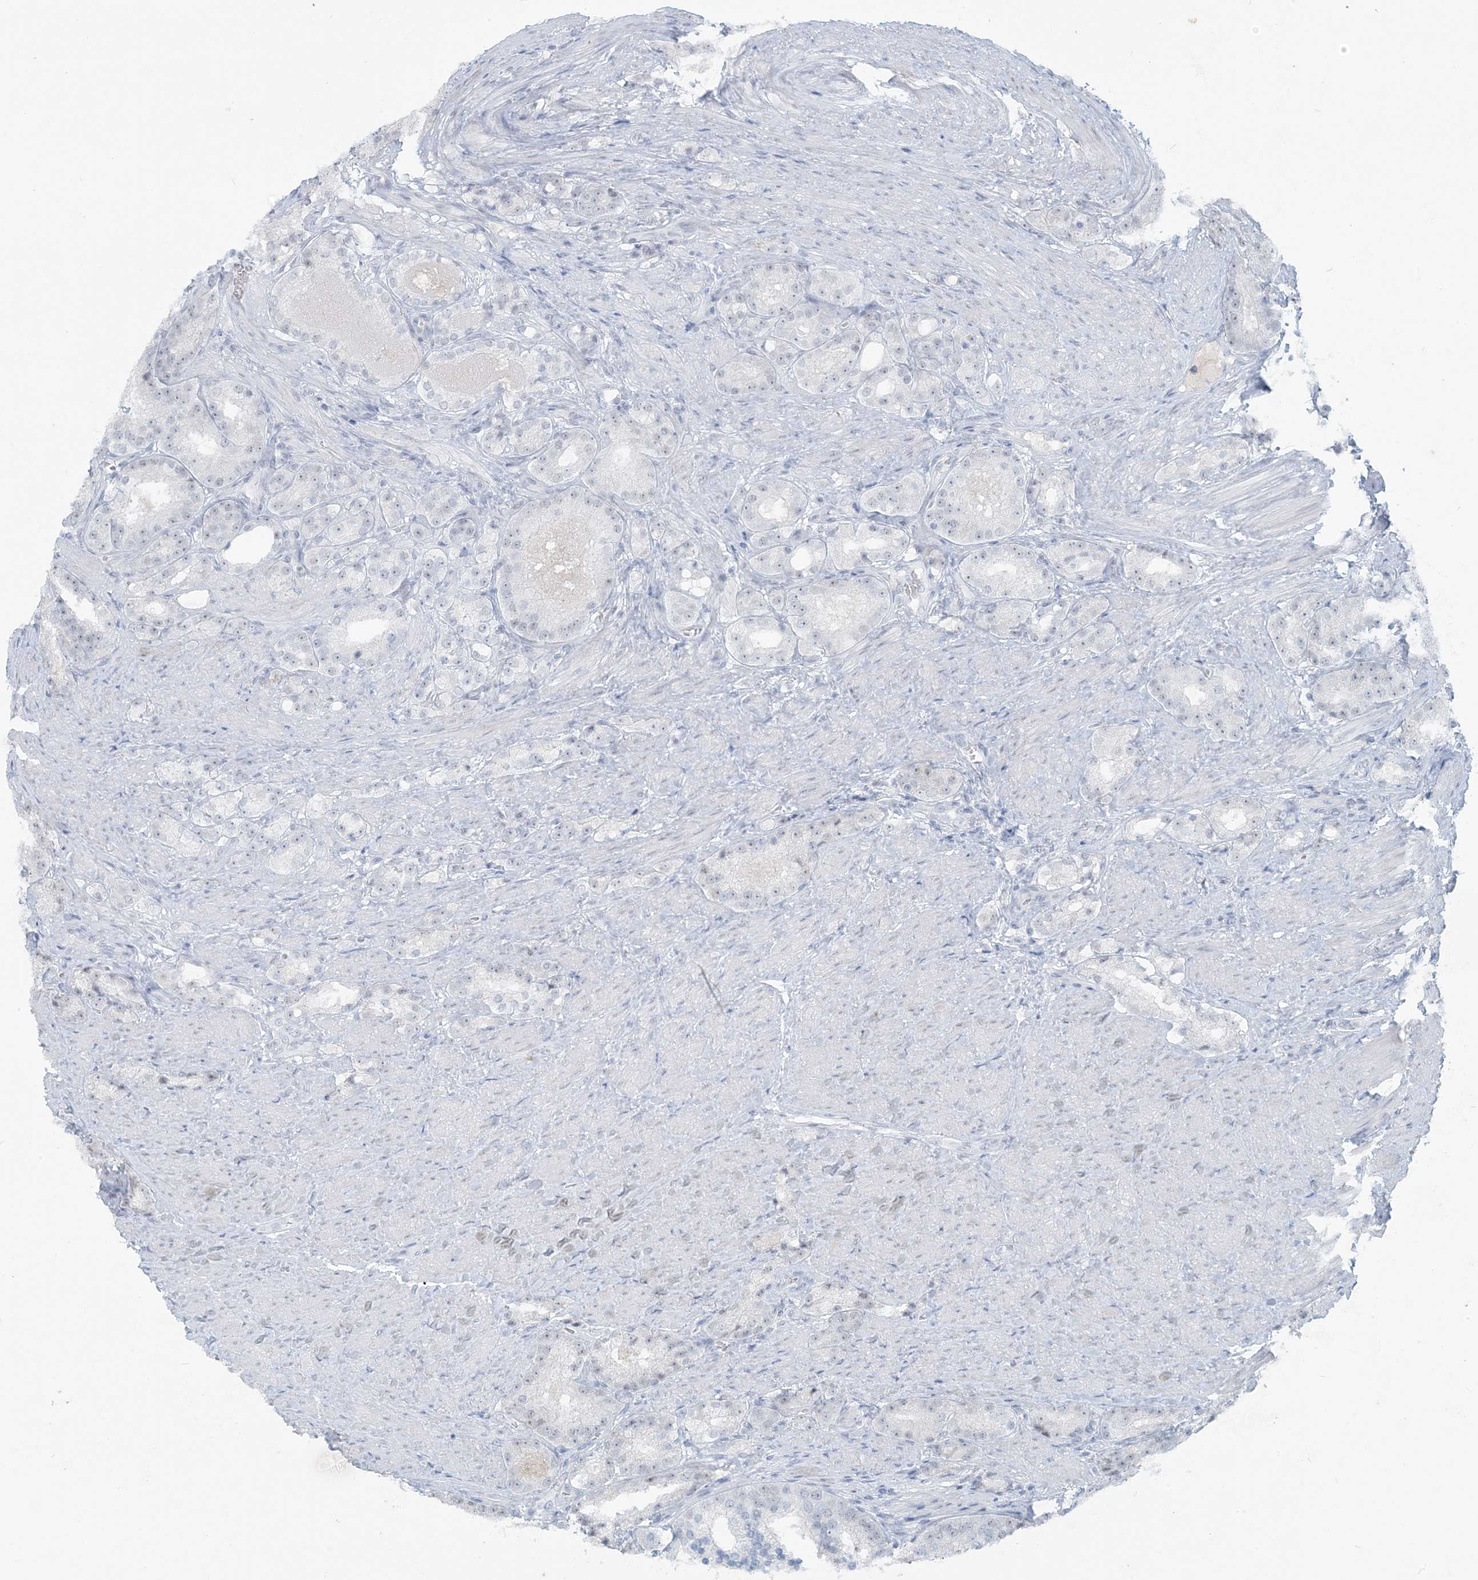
{"staining": {"intensity": "negative", "quantity": "none", "location": "none"}, "tissue": "prostate cancer", "cell_type": "Tumor cells", "image_type": "cancer", "snomed": [{"axis": "morphology", "description": "Adenocarcinoma, High grade"}, {"axis": "topography", "description": "Prostate"}], "caption": "An immunohistochemistry (IHC) photomicrograph of prostate cancer (high-grade adenocarcinoma) is shown. There is no staining in tumor cells of prostate cancer (high-grade adenocarcinoma).", "gene": "SCML1", "patient": {"sex": "male", "age": 60}}